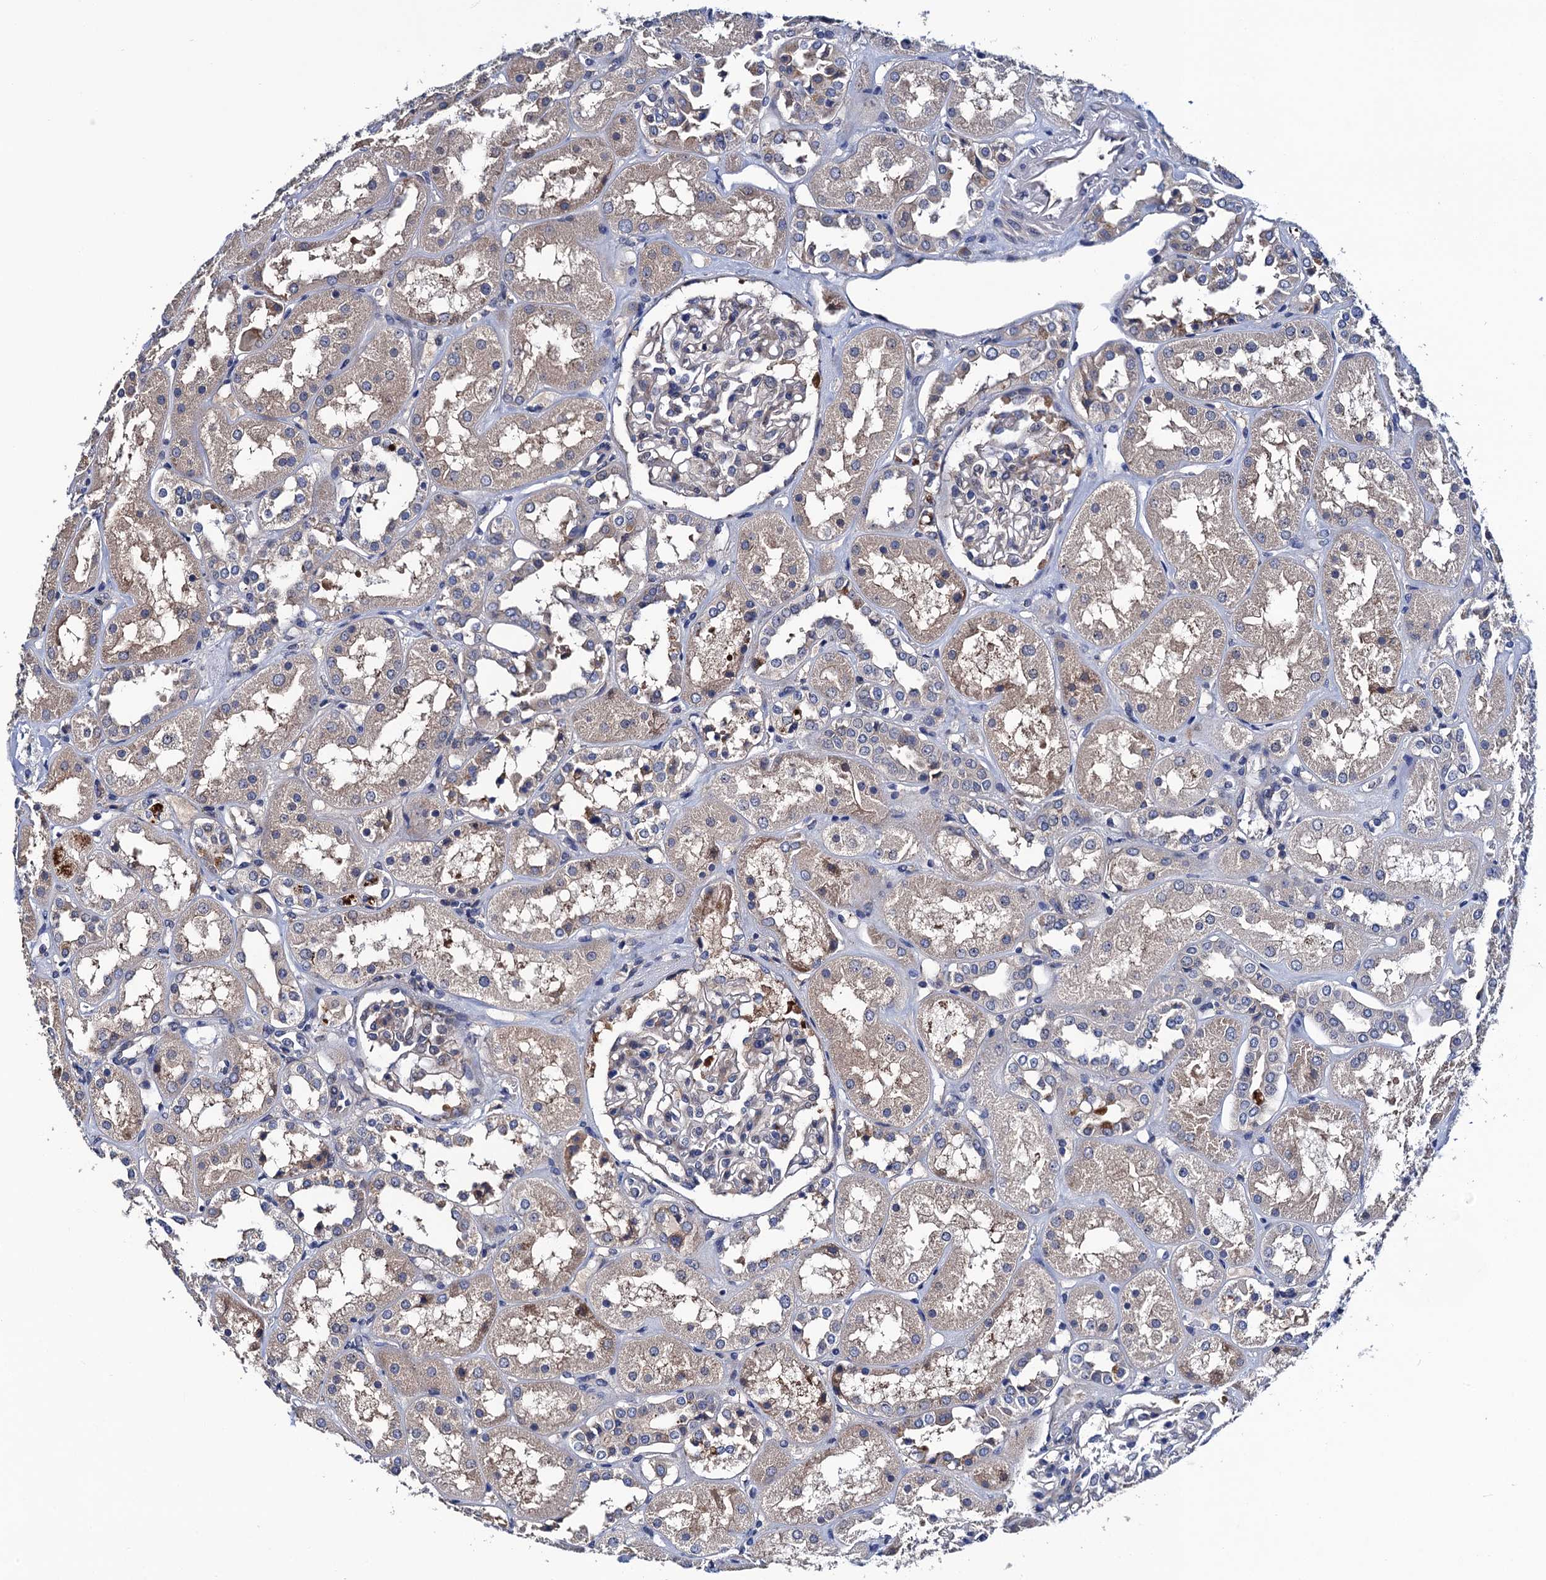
{"staining": {"intensity": "weak", "quantity": "<25%", "location": "cytoplasmic/membranous"}, "tissue": "kidney", "cell_type": "Cells in glomeruli", "image_type": "normal", "snomed": [{"axis": "morphology", "description": "Normal tissue, NOS"}, {"axis": "topography", "description": "Kidney"}], "caption": "Cells in glomeruli show no significant protein positivity in unremarkable kidney. Brightfield microscopy of immunohistochemistry (IHC) stained with DAB (brown) and hematoxylin (blue), captured at high magnification.", "gene": "TRMT112", "patient": {"sex": "male", "age": 70}}